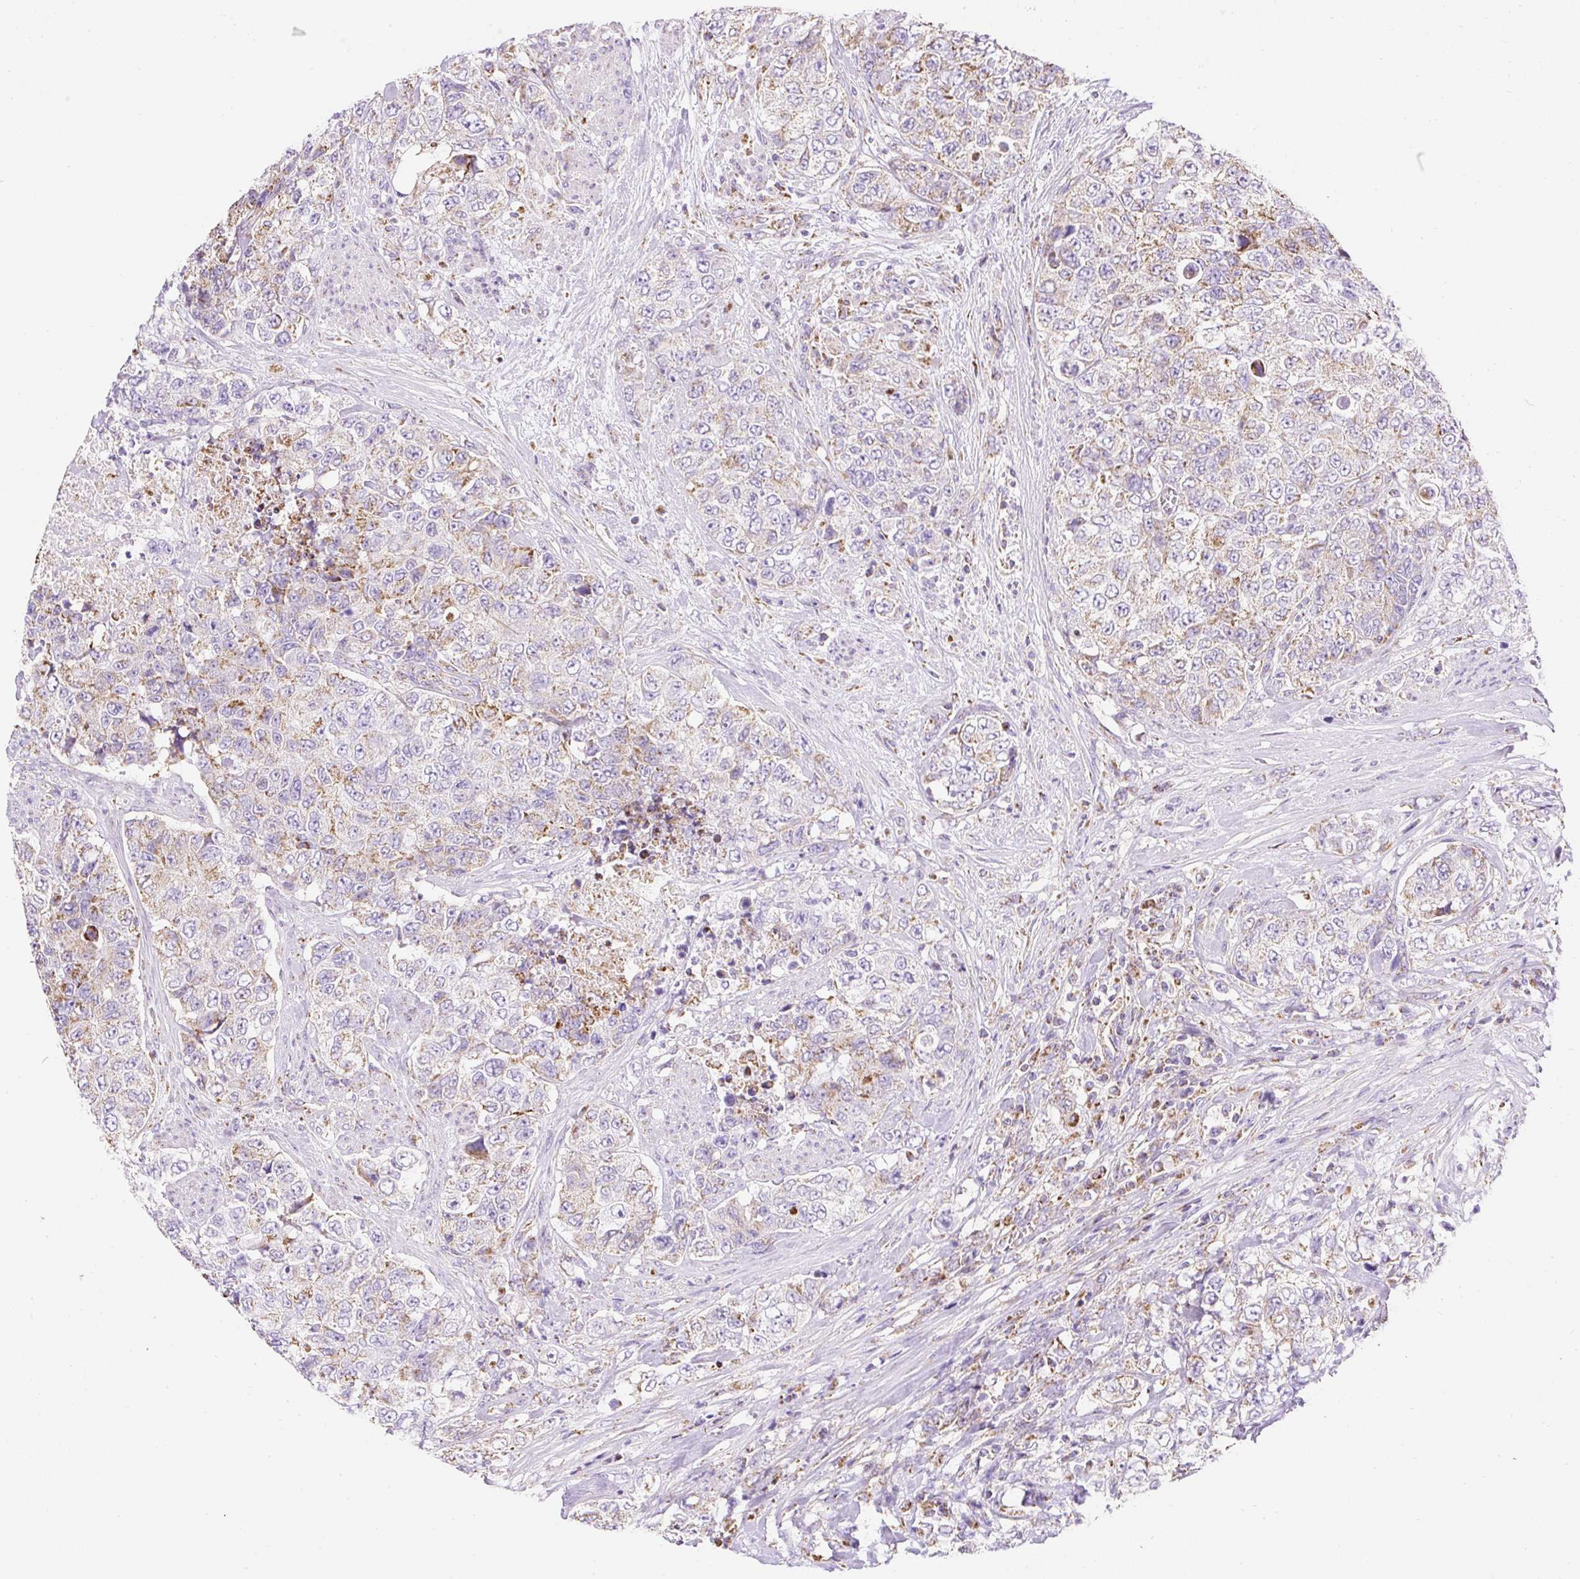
{"staining": {"intensity": "moderate", "quantity": "25%-75%", "location": "cytoplasmic/membranous"}, "tissue": "urothelial cancer", "cell_type": "Tumor cells", "image_type": "cancer", "snomed": [{"axis": "morphology", "description": "Urothelial carcinoma, High grade"}, {"axis": "topography", "description": "Urinary bladder"}], "caption": "Protein analysis of urothelial cancer tissue displays moderate cytoplasmic/membranous expression in approximately 25%-75% of tumor cells.", "gene": "DAAM2", "patient": {"sex": "female", "age": 78}}